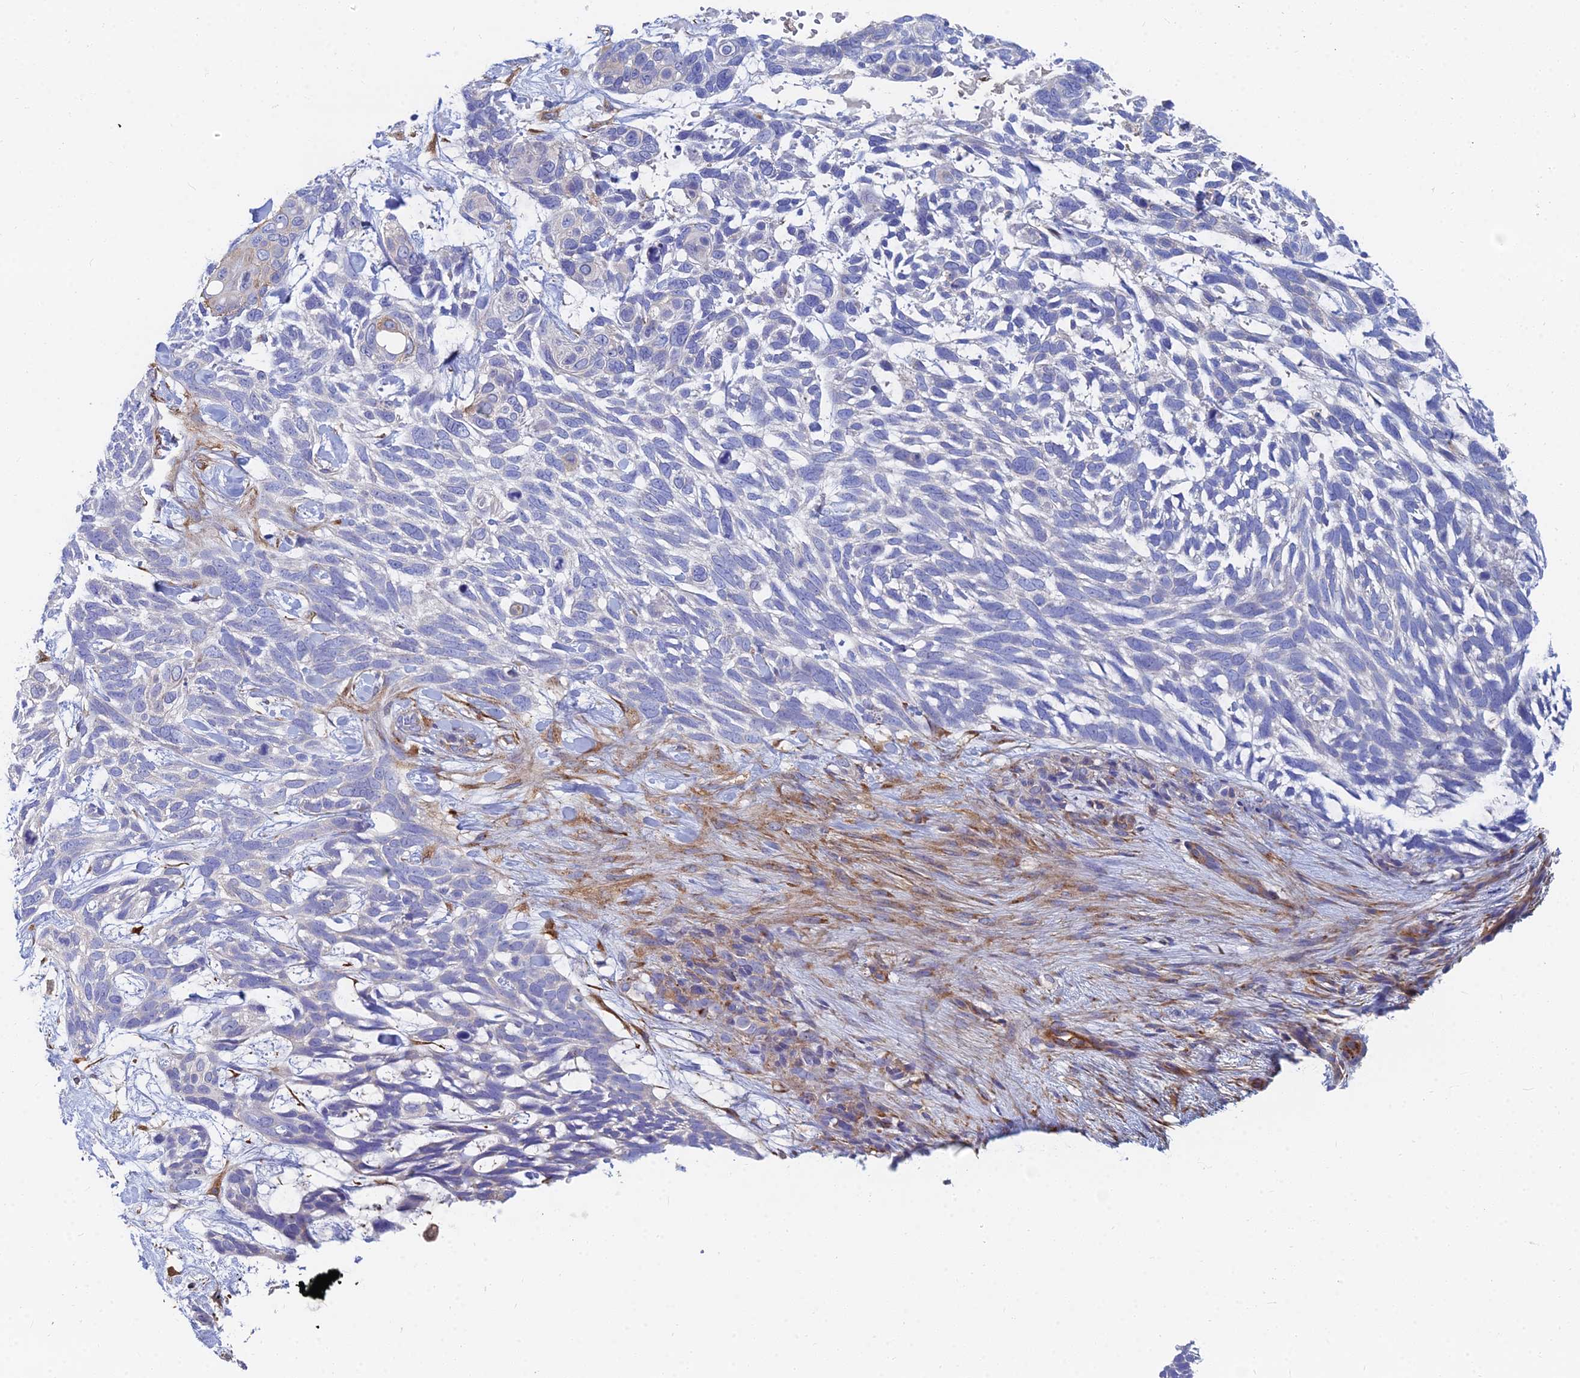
{"staining": {"intensity": "negative", "quantity": "none", "location": "none"}, "tissue": "skin cancer", "cell_type": "Tumor cells", "image_type": "cancer", "snomed": [{"axis": "morphology", "description": "Basal cell carcinoma"}, {"axis": "topography", "description": "Skin"}], "caption": "DAB immunohistochemical staining of human skin cancer (basal cell carcinoma) shows no significant staining in tumor cells.", "gene": "GPR42", "patient": {"sex": "male", "age": 88}}